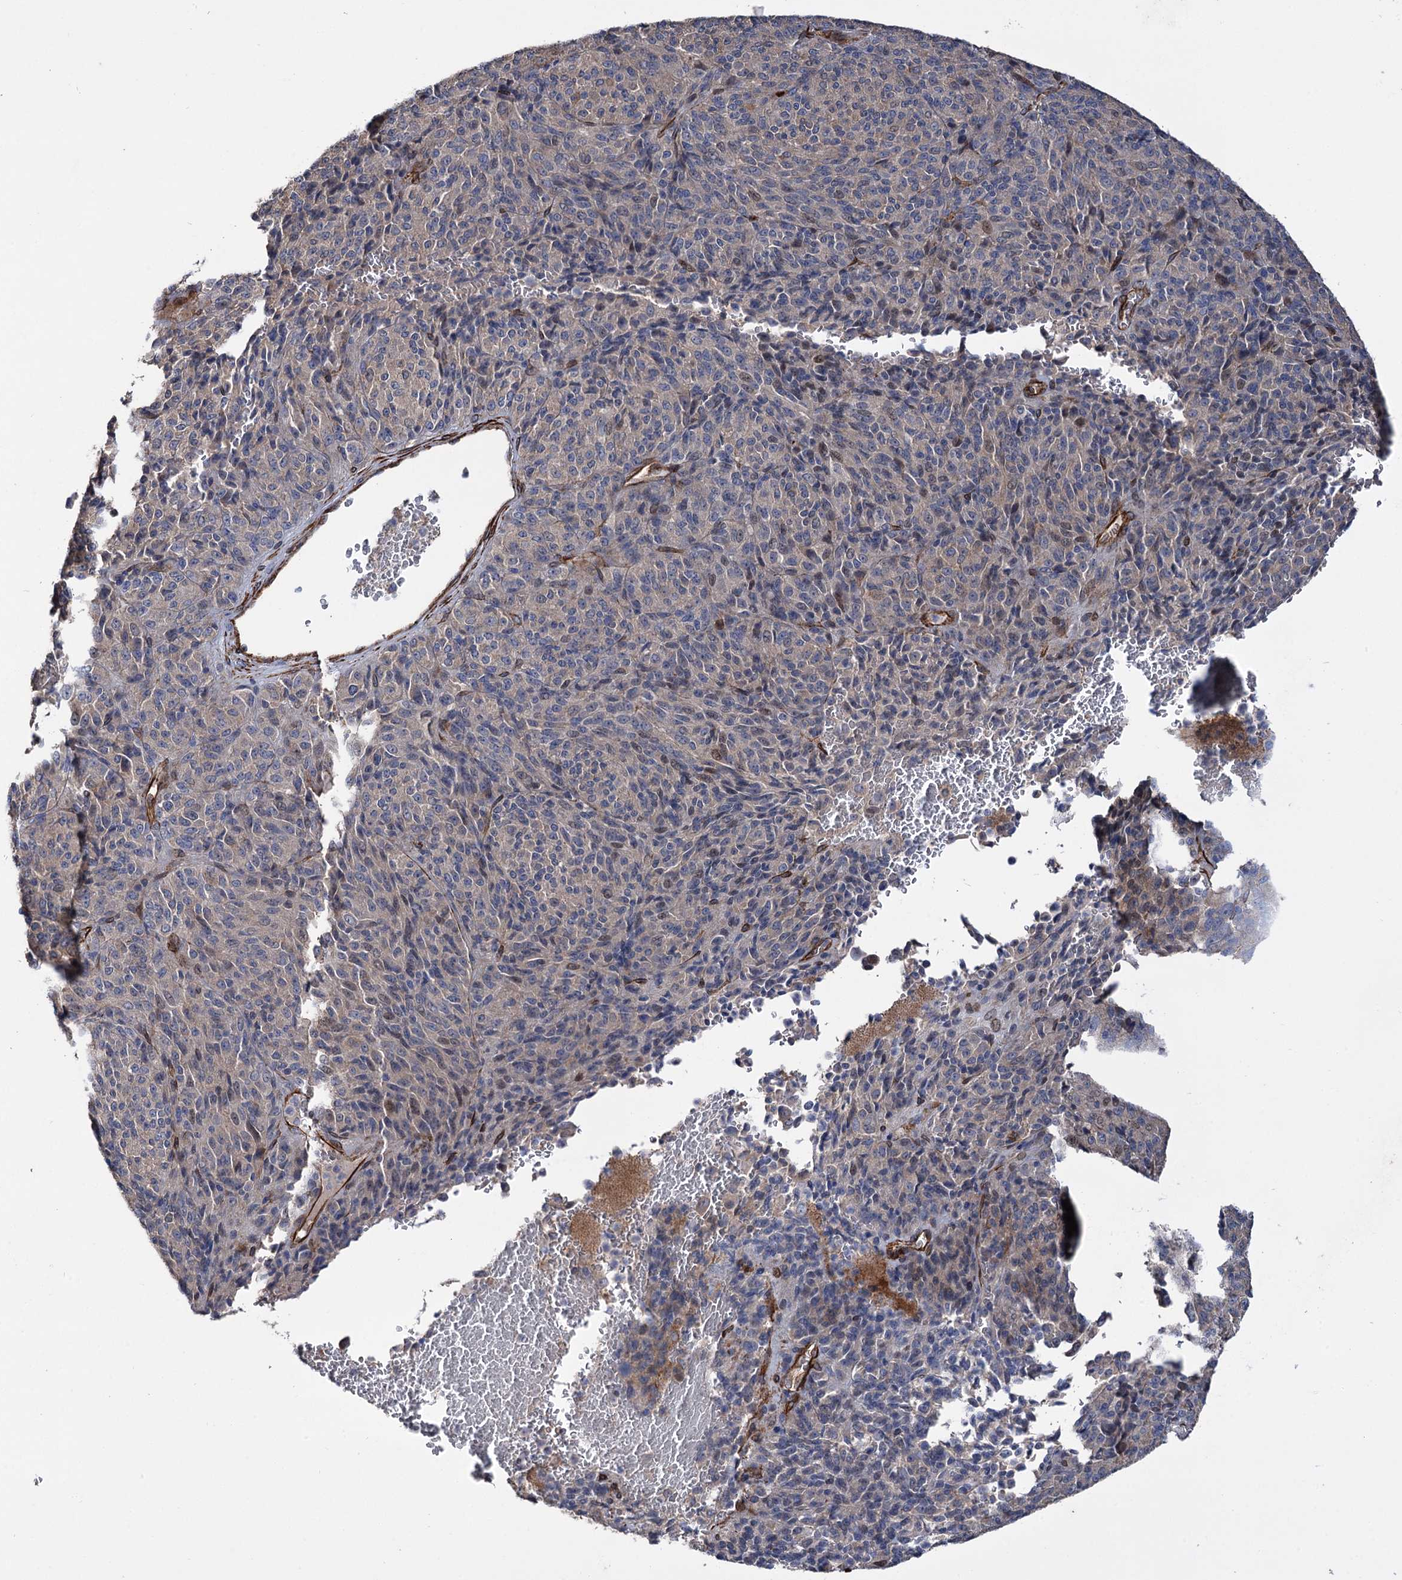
{"staining": {"intensity": "negative", "quantity": "none", "location": "none"}, "tissue": "melanoma", "cell_type": "Tumor cells", "image_type": "cancer", "snomed": [{"axis": "morphology", "description": "Malignant melanoma, Metastatic site"}, {"axis": "topography", "description": "Brain"}], "caption": "Tumor cells are negative for brown protein staining in melanoma.", "gene": "SPATS2", "patient": {"sex": "female", "age": 56}}